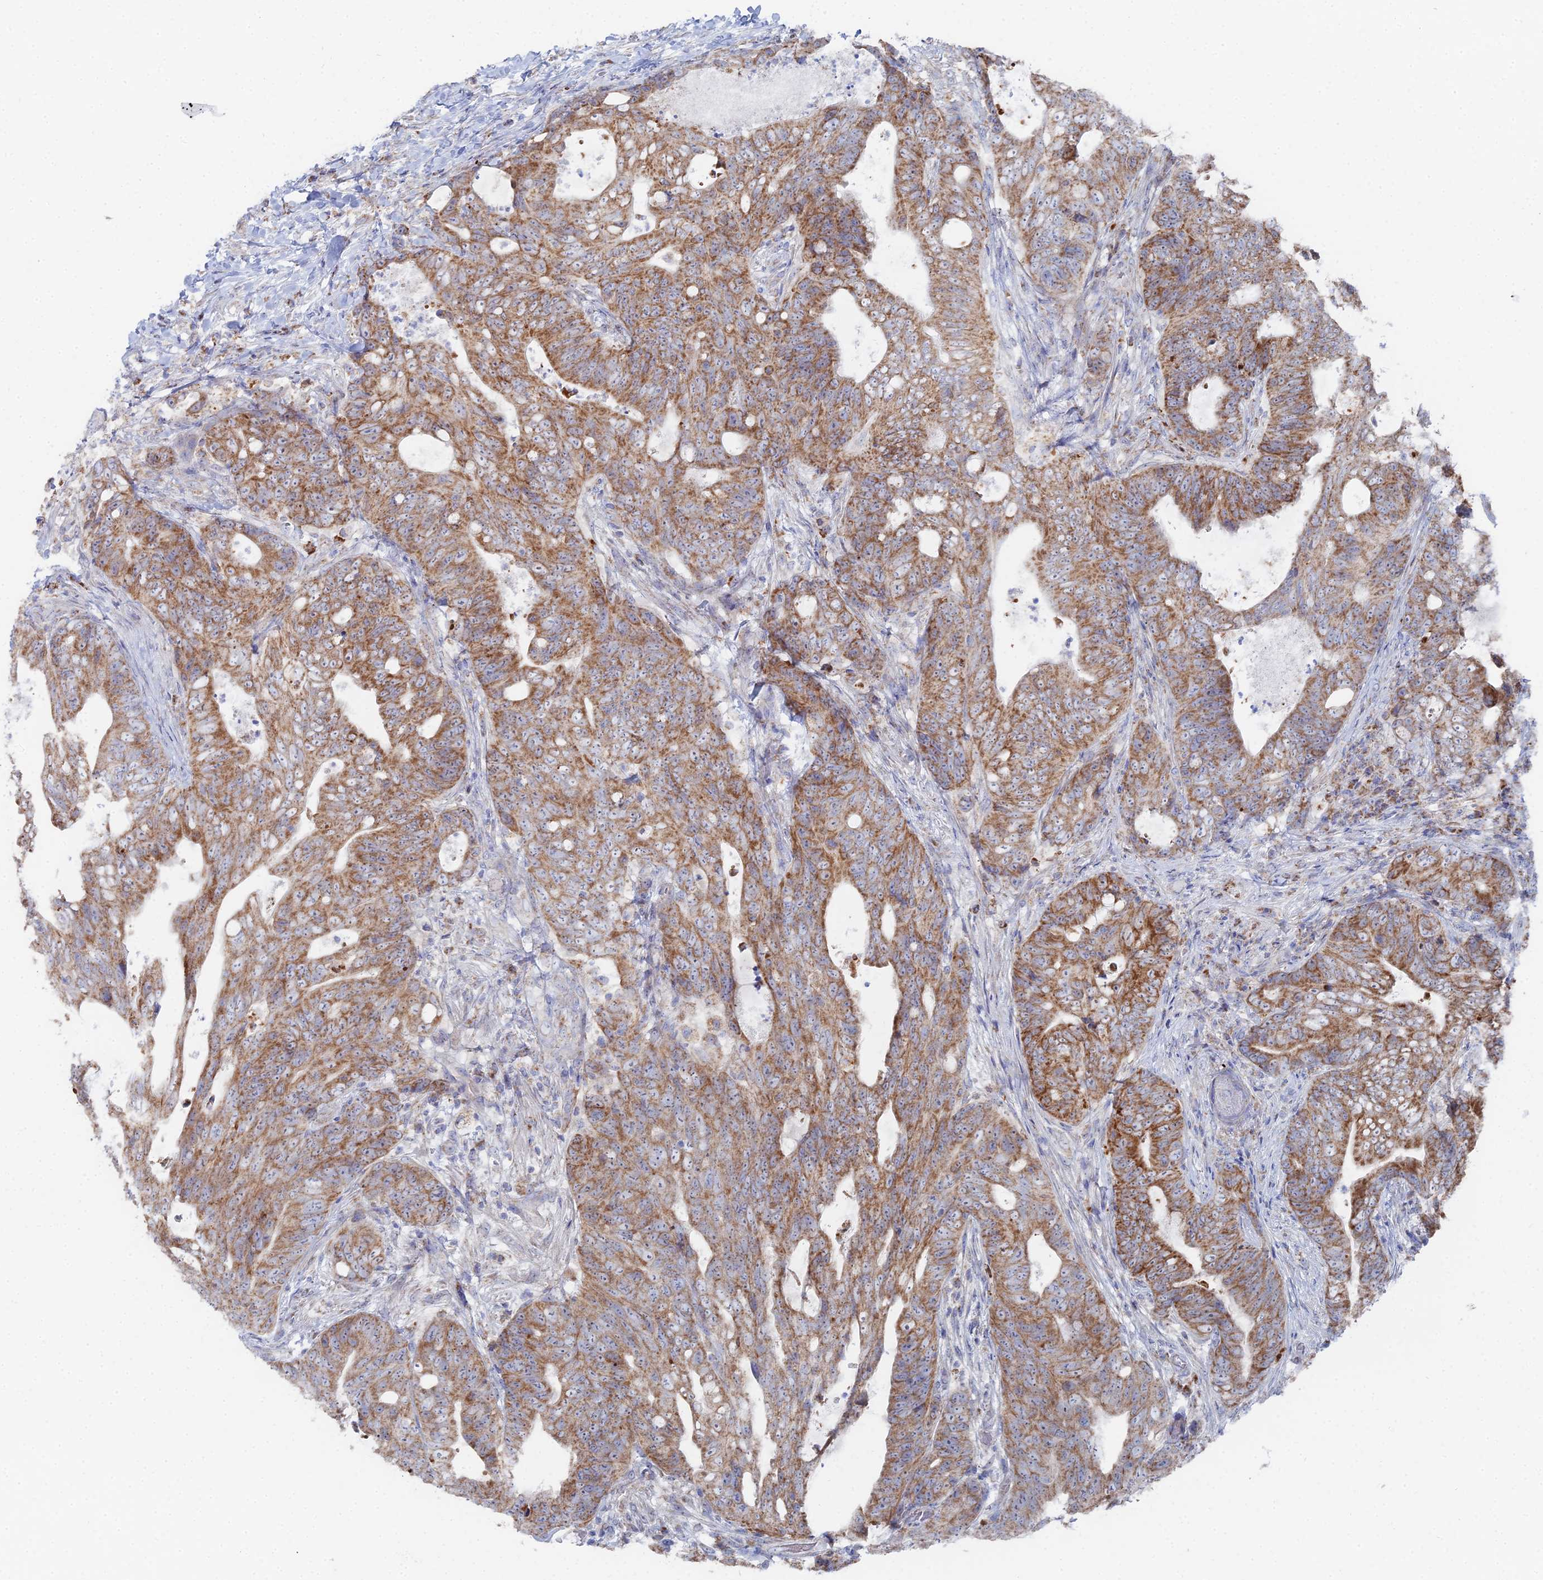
{"staining": {"intensity": "moderate", "quantity": ">75%", "location": "cytoplasmic/membranous"}, "tissue": "colorectal cancer", "cell_type": "Tumor cells", "image_type": "cancer", "snomed": [{"axis": "morphology", "description": "Adenocarcinoma, NOS"}, {"axis": "topography", "description": "Colon"}], "caption": "Protein staining of colorectal cancer tissue reveals moderate cytoplasmic/membranous staining in about >75% of tumor cells. (IHC, brightfield microscopy, high magnification).", "gene": "MPC1", "patient": {"sex": "female", "age": 82}}